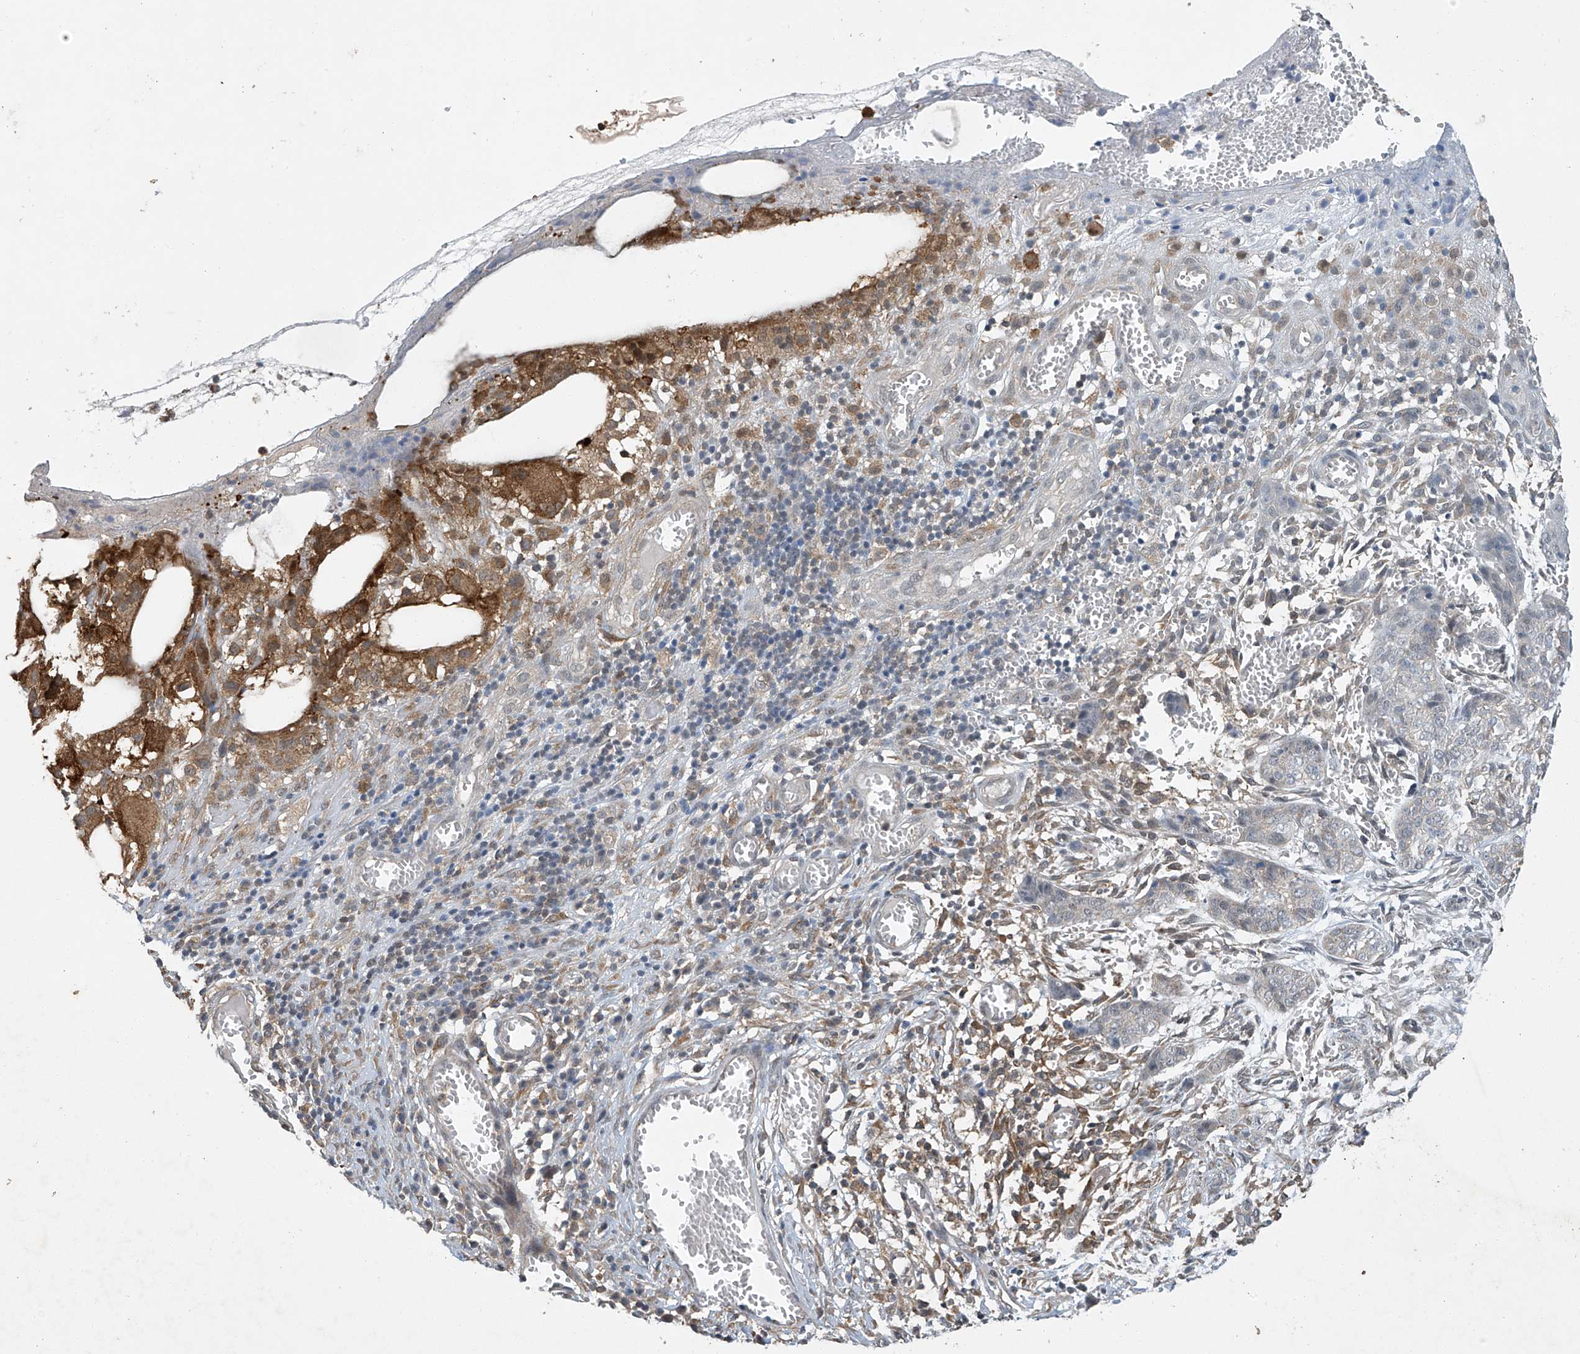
{"staining": {"intensity": "moderate", "quantity": "25%-75%", "location": "cytoplasmic/membranous"}, "tissue": "skin cancer", "cell_type": "Tumor cells", "image_type": "cancer", "snomed": [{"axis": "morphology", "description": "Basal cell carcinoma"}, {"axis": "topography", "description": "Skin"}], "caption": "Immunohistochemical staining of human basal cell carcinoma (skin) displays medium levels of moderate cytoplasmic/membranous expression in about 25%-75% of tumor cells. The protein is shown in brown color, while the nuclei are stained blue.", "gene": "TAF8", "patient": {"sex": "female", "age": 64}}